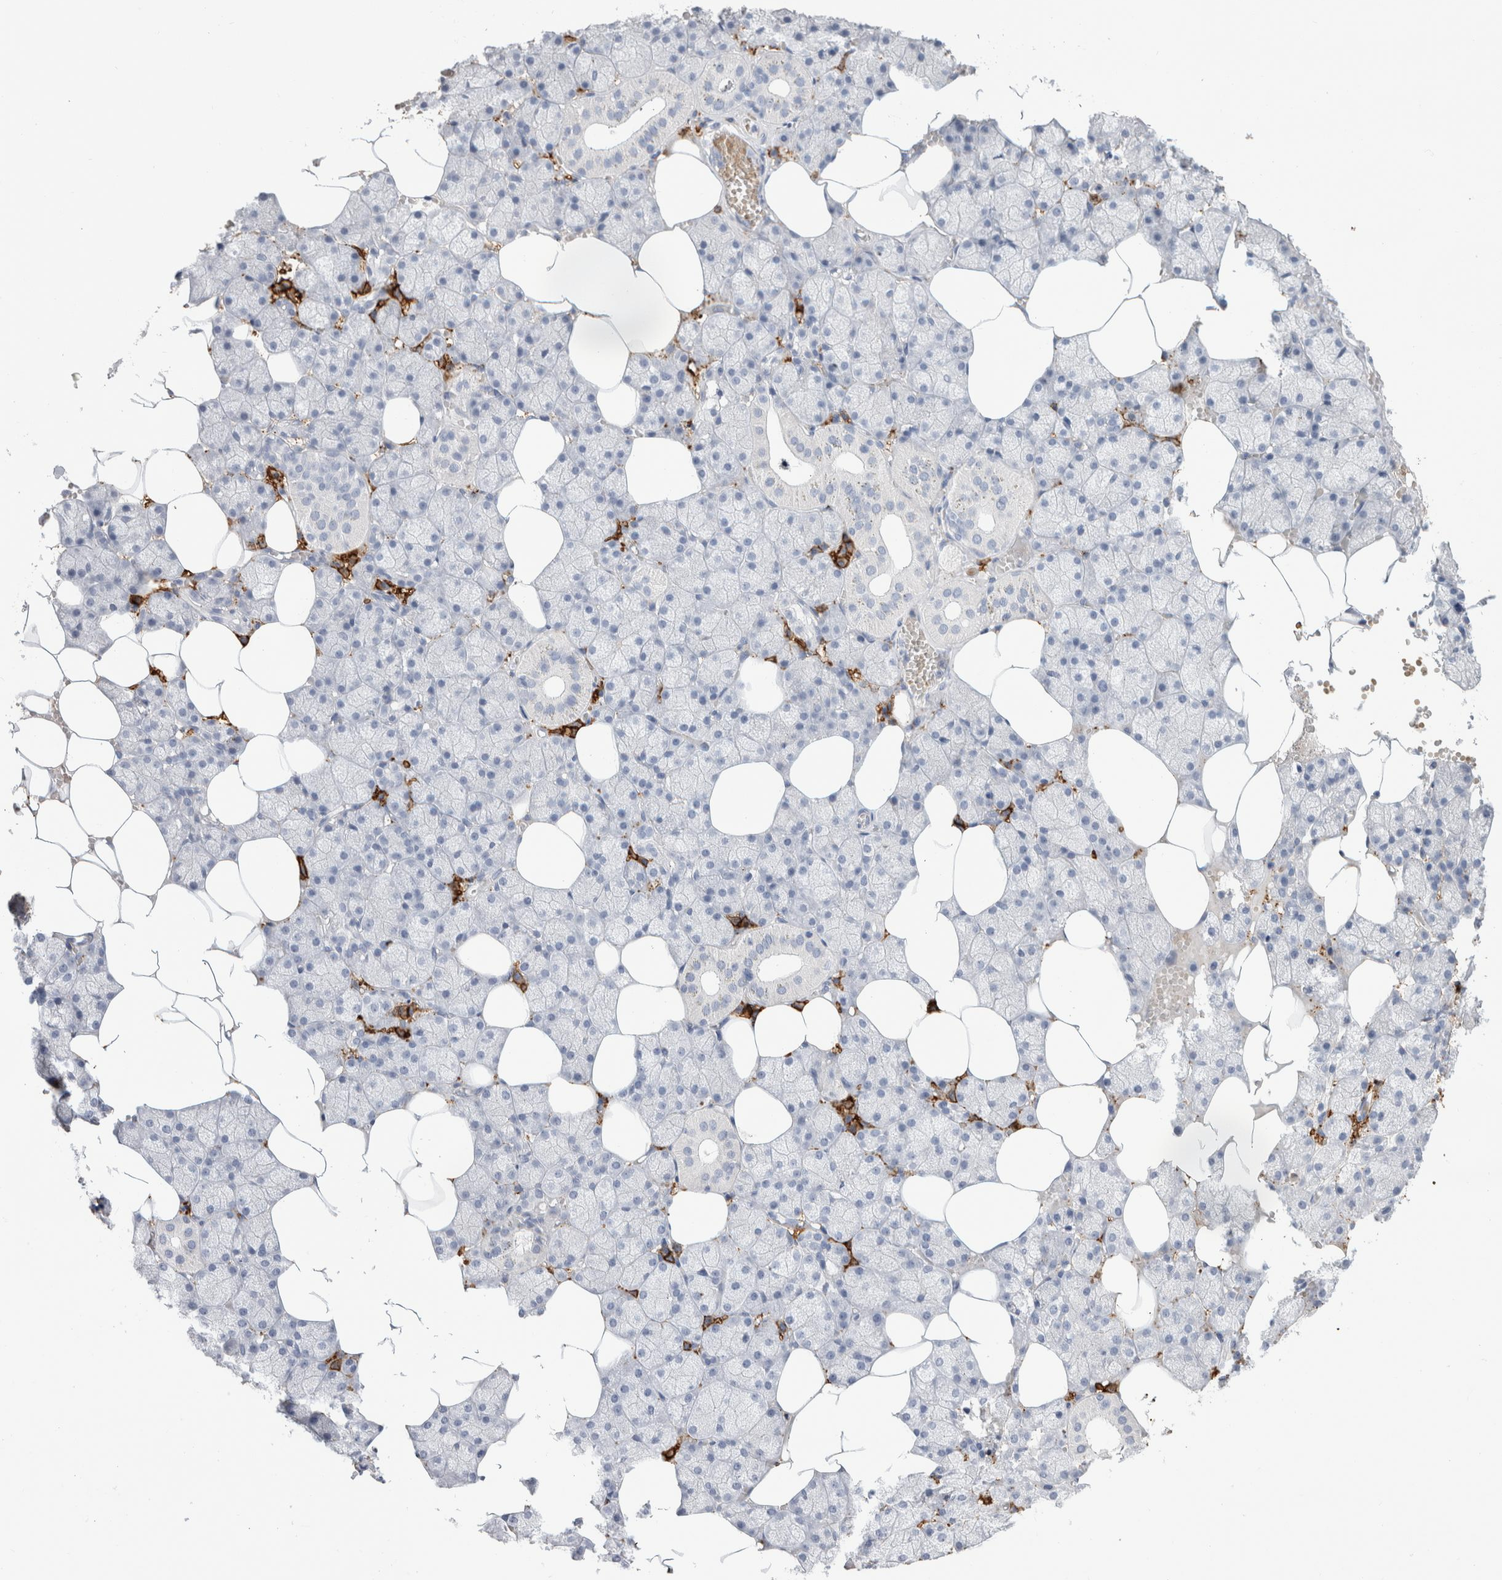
{"staining": {"intensity": "negative", "quantity": "none", "location": "none"}, "tissue": "salivary gland", "cell_type": "Glandular cells", "image_type": "normal", "snomed": [{"axis": "morphology", "description": "Normal tissue, NOS"}, {"axis": "topography", "description": "Salivary gland"}], "caption": "Immunohistochemistry (IHC) of normal human salivary gland demonstrates no staining in glandular cells.", "gene": "CD38", "patient": {"sex": "male", "age": 62}}